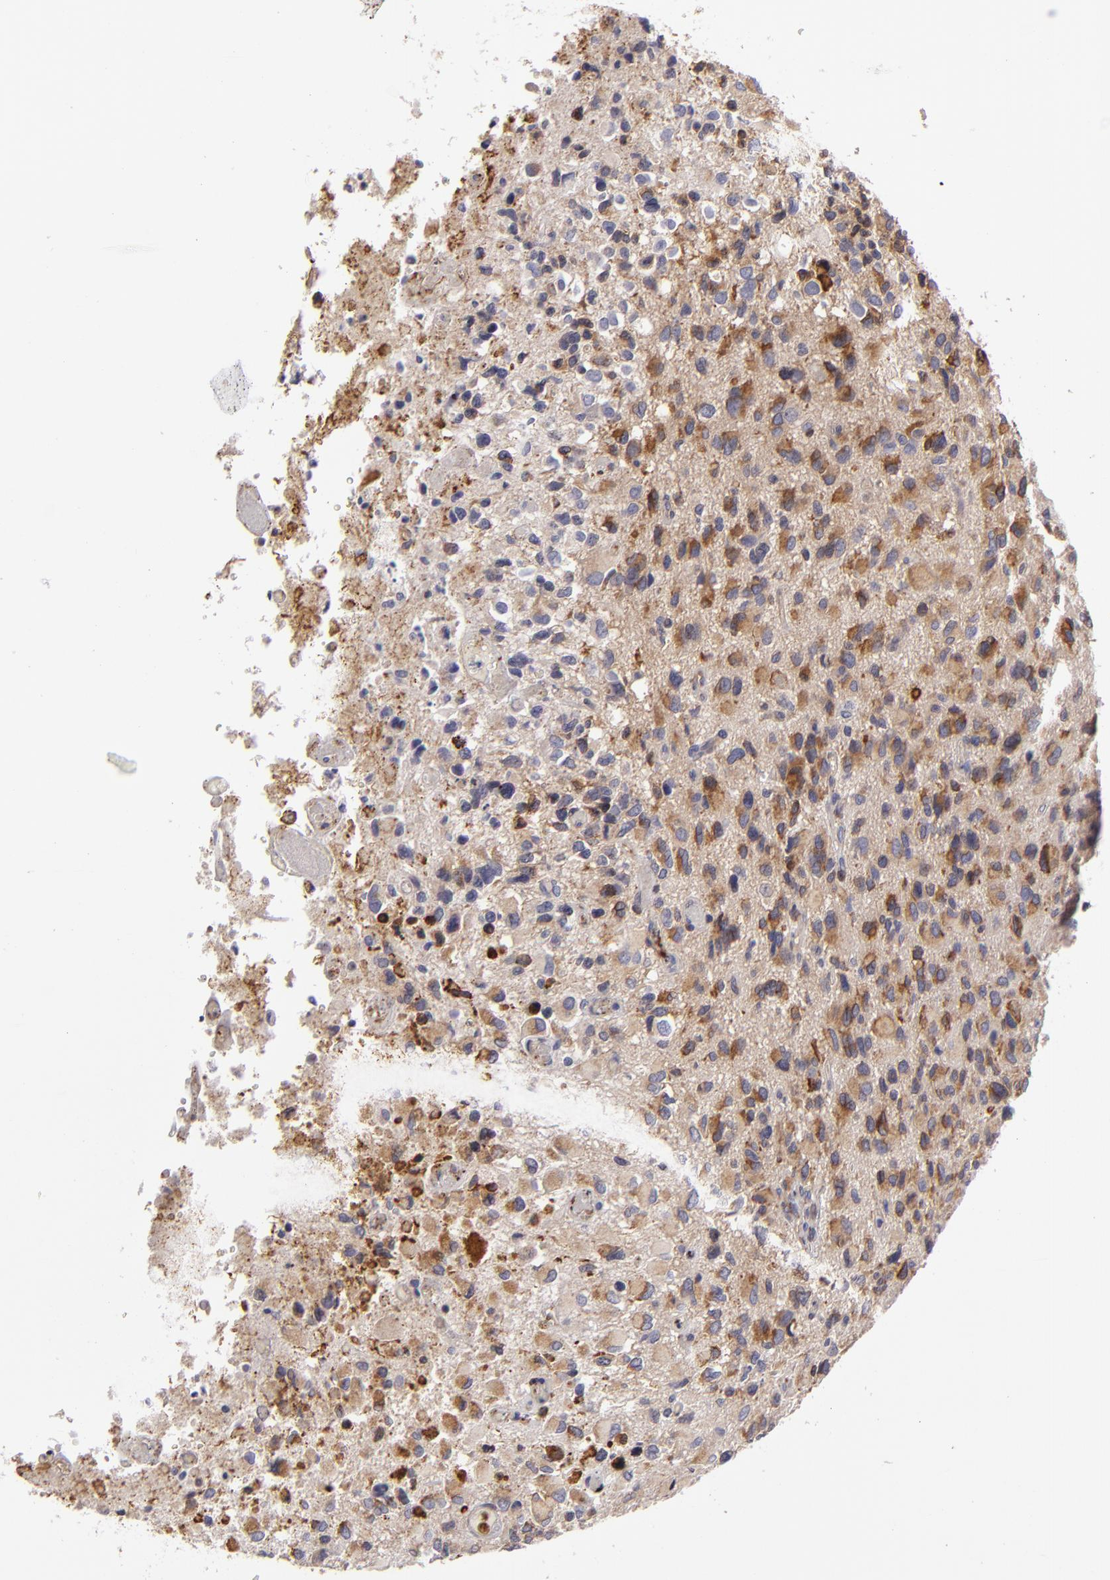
{"staining": {"intensity": "moderate", "quantity": ">75%", "location": "cytoplasmic/membranous"}, "tissue": "glioma", "cell_type": "Tumor cells", "image_type": "cancer", "snomed": [{"axis": "morphology", "description": "Glioma, malignant, High grade"}, {"axis": "topography", "description": "Brain"}], "caption": "Protein expression analysis of malignant glioma (high-grade) shows moderate cytoplasmic/membranous expression in approximately >75% of tumor cells.", "gene": "CFB", "patient": {"sex": "male", "age": 69}}